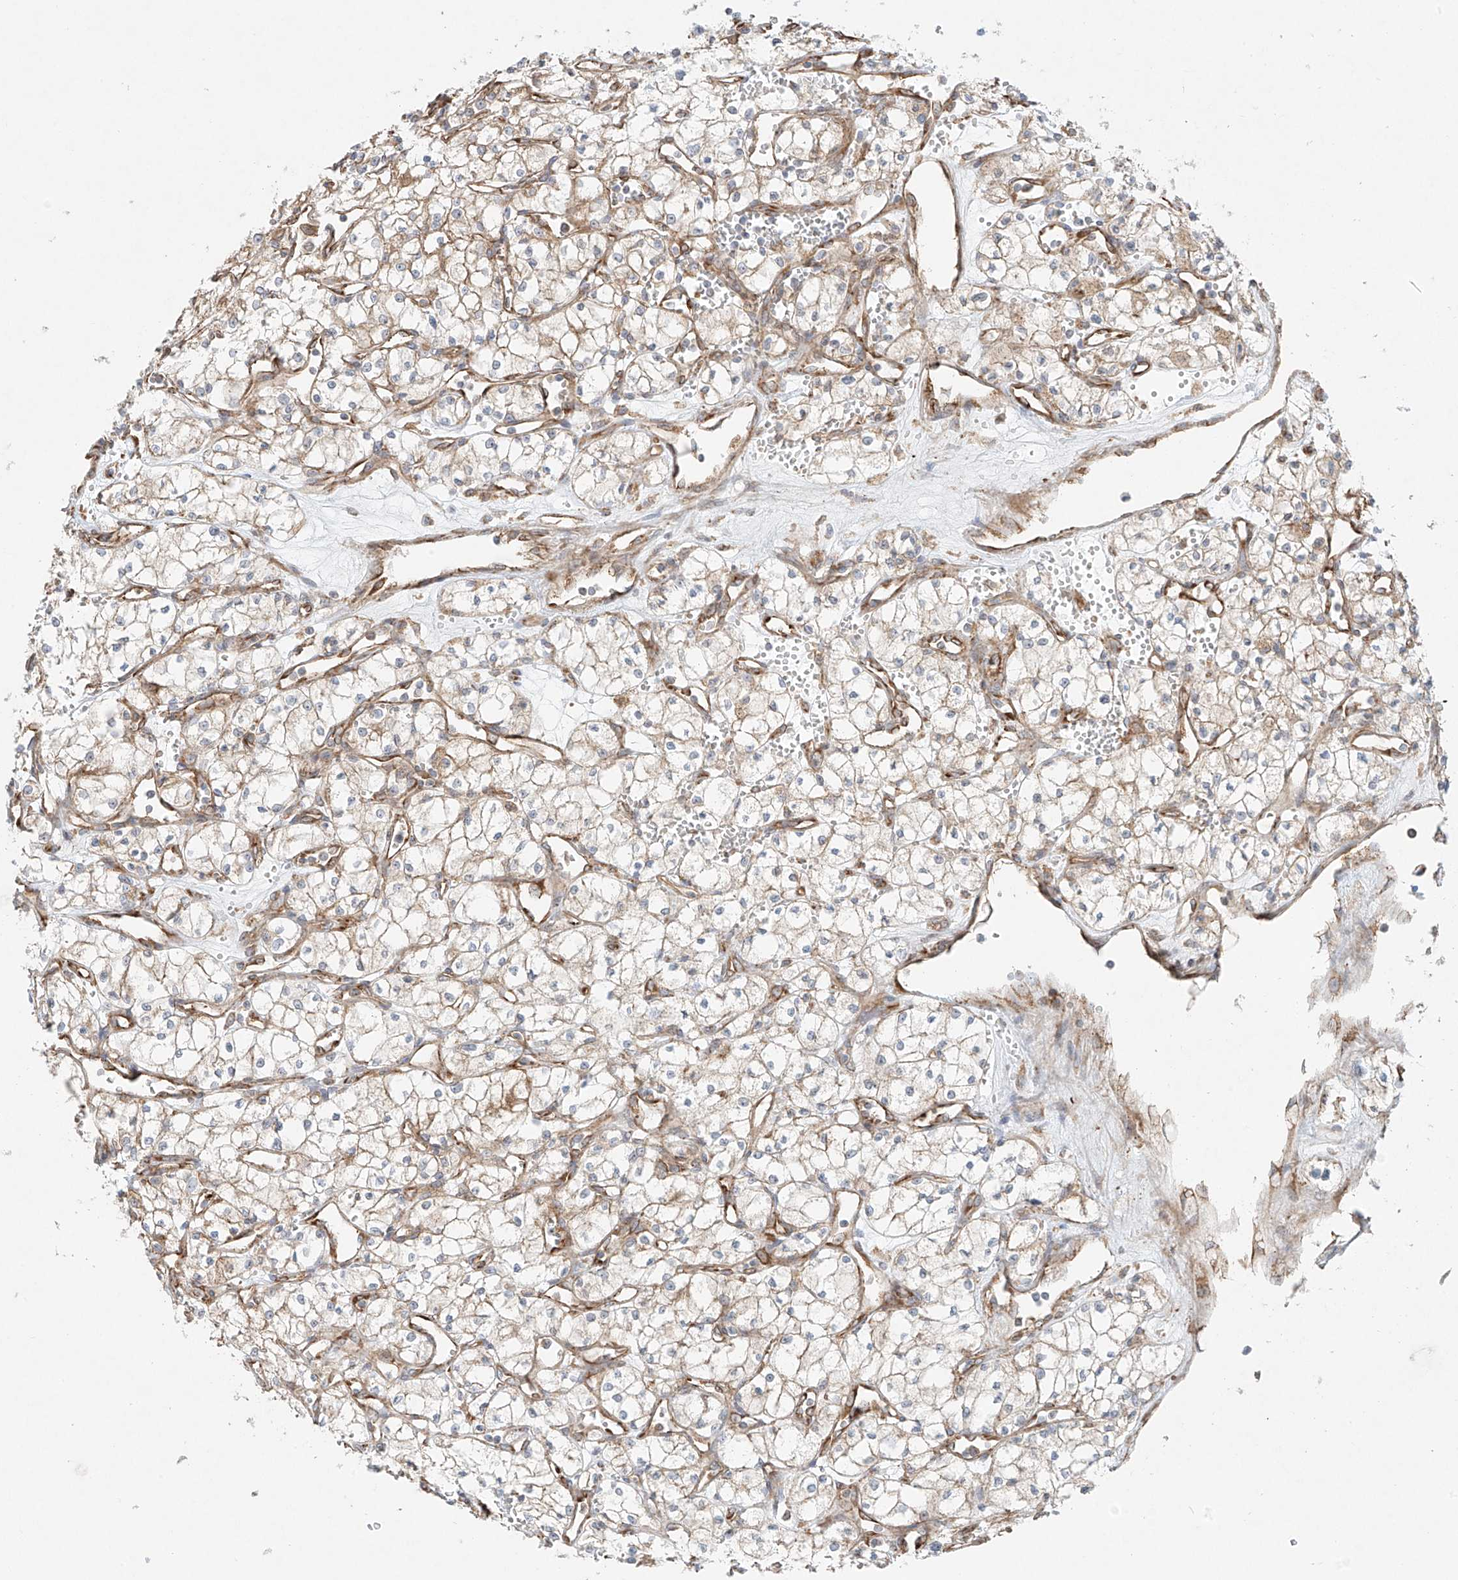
{"staining": {"intensity": "weak", "quantity": "25%-75%", "location": "cytoplasmic/membranous"}, "tissue": "renal cancer", "cell_type": "Tumor cells", "image_type": "cancer", "snomed": [{"axis": "morphology", "description": "Adenocarcinoma, NOS"}, {"axis": "topography", "description": "Kidney"}], "caption": "There is low levels of weak cytoplasmic/membranous positivity in tumor cells of renal cancer (adenocarcinoma), as demonstrated by immunohistochemical staining (brown color).", "gene": "EIPR1", "patient": {"sex": "male", "age": 59}}